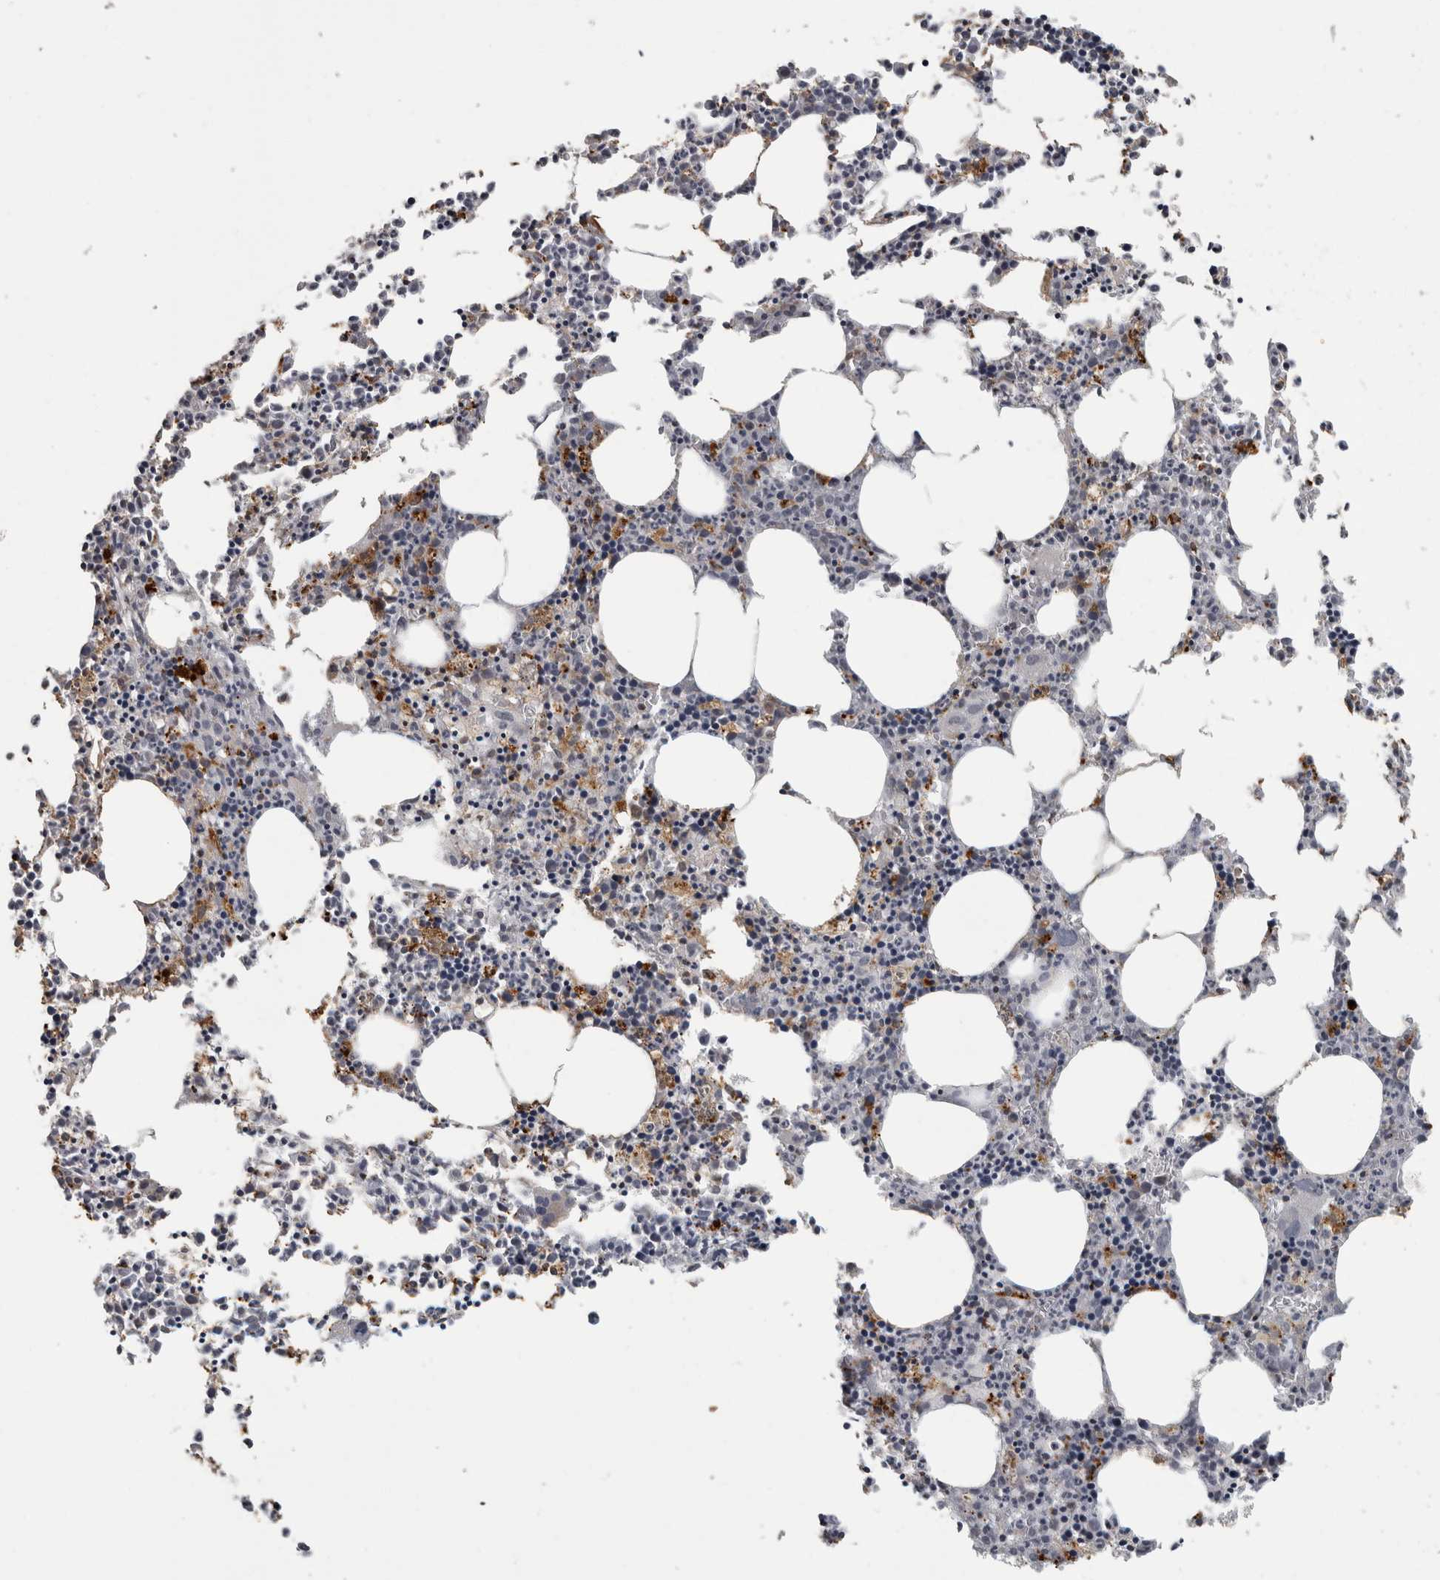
{"staining": {"intensity": "moderate", "quantity": "<25%", "location": "cytoplasmic/membranous"}, "tissue": "bone marrow", "cell_type": "Hematopoietic cells", "image_type": "normal", "snomed": [{"axis": "morphology", "description": "Normal tissue, NOS"}, {"axis": "morphology", "description": "Inflammation, NOS"}, {"axis": "topography", "description": "Bone marrow"}], "caption": "About <25% of hematopoietic cells in unremarkable human bone marrow exhibit moderate cytoplasmic/membranous protein positivity as visualized by brown immunohistochemical staining.", "gene": "NAAA", "patient": {"sex": "female", "age": 62}}